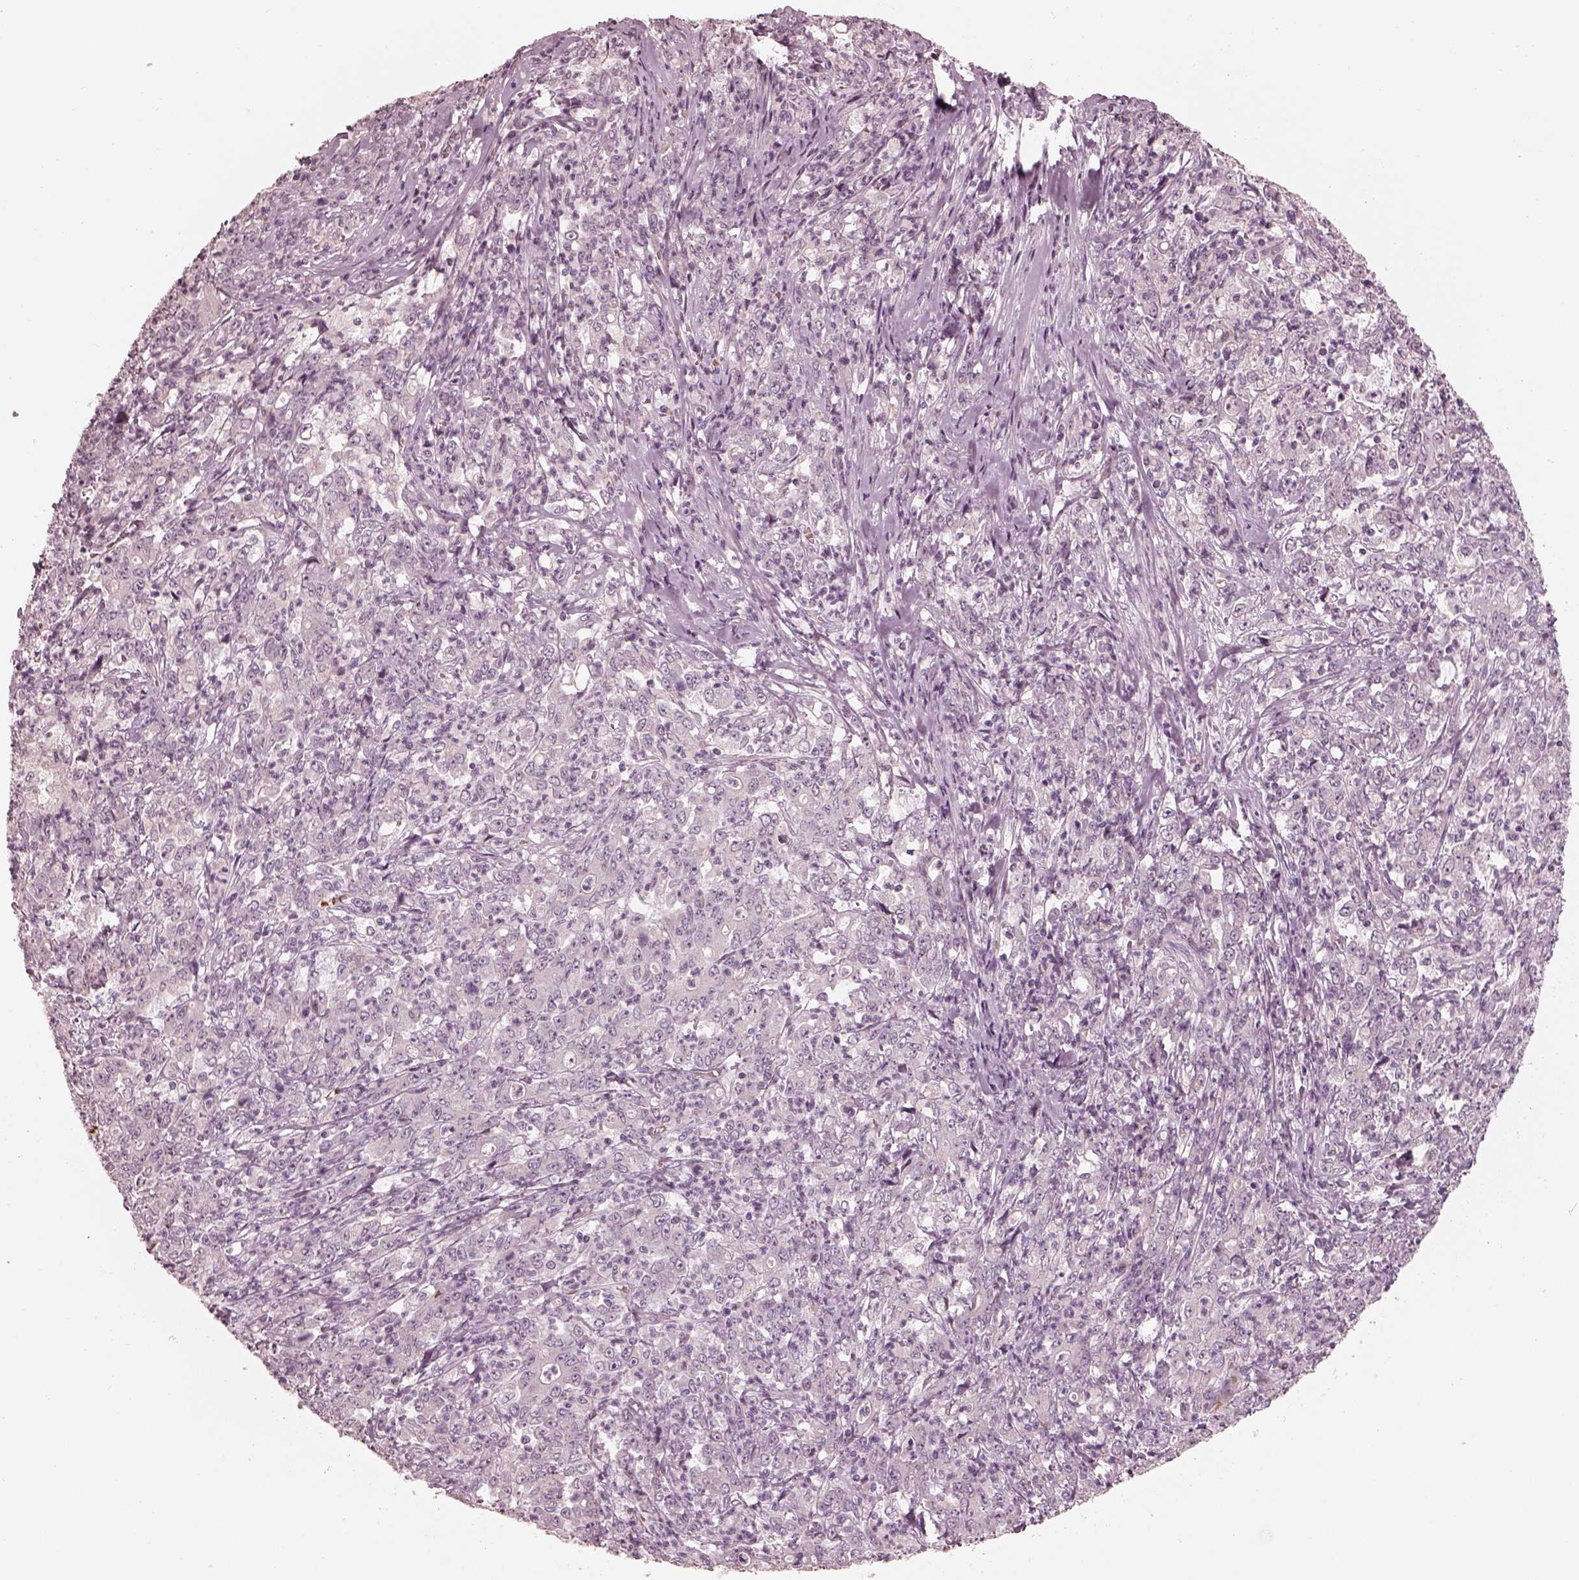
{"staining": {"intensity": "negative", "quantity": "none", "location": "none"}, "tissue": "stomach cancer", "cell_type": "Tumor cells", "image_type": "cancer", "snomed": [{"axis": "morphology", "description": "Adenocarcinoma, NOS"}, {"axis": "topography", "description": "Stomach, lower"}], "caption": "IHC photomicrograph of neoplastic tissue: human stomach adenocarcinoma stained with DAB reveals no significant protein positivity in tumor cells.", "gene": "ANKLE1", "patient": {"sex": "female", "age": 71}}